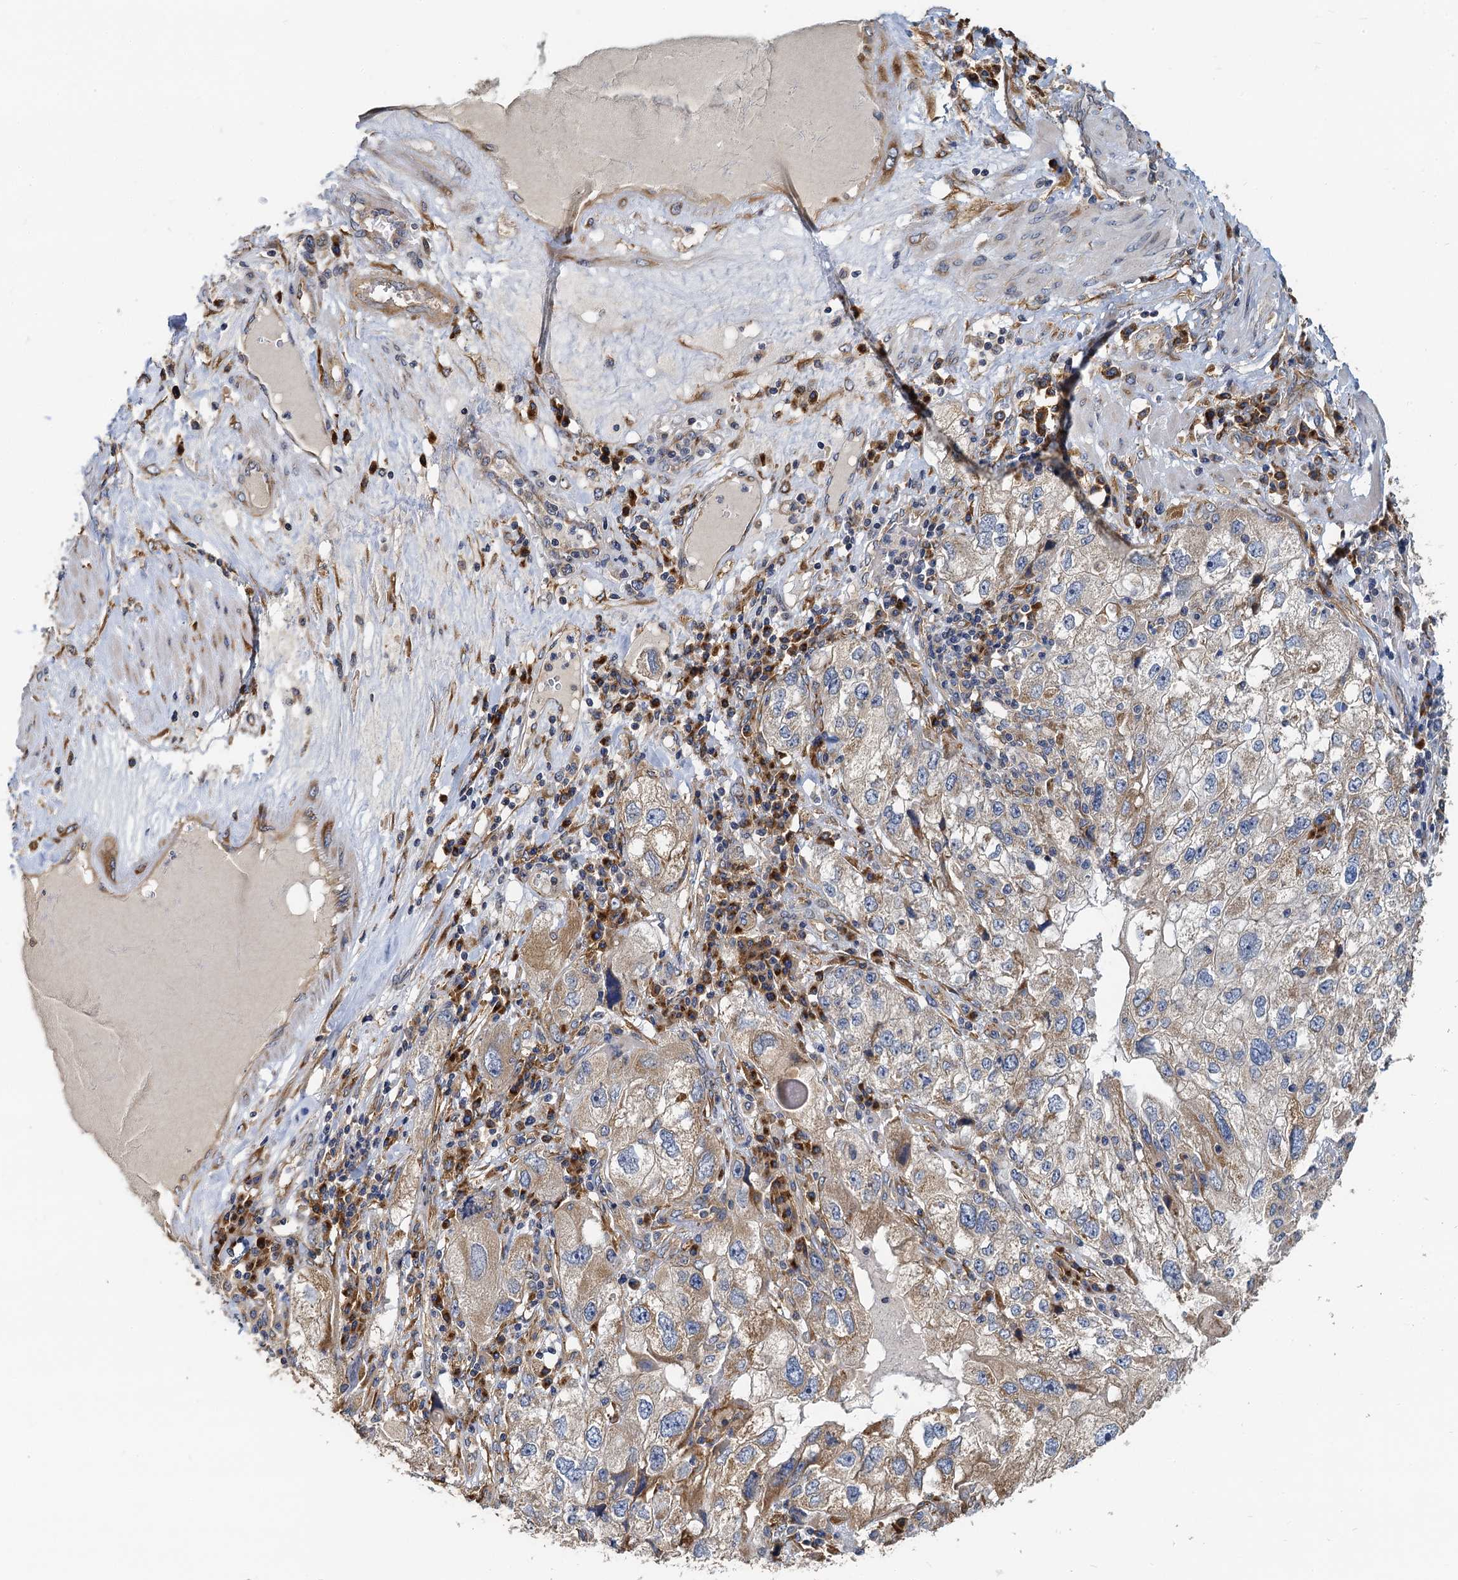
{"staining": {"intensity": "moderate", "quantity": "<25%", "location": "cytoplasmic/membranous"}, "tissue": "endometrial cancer", "cell_type": "Tumor cells", "image_type": "cancer", "snomed": [{"axis": "morphology", "description": "Adenocarcinoma, NOS"}, {"axis": "topography", "description": "Endometrium"}], "caption": "A brown stain shows moderate cytoplasmic/membranous staining of a protein in endometrial adenocarcinoma tumor cells. Using DAB (brown) and hematoxylin (blue) stains, captured at high magnification using brightfield microscopy.", "gene": "NKAPD1", "patient": {"sex": "female", "age": 49}}